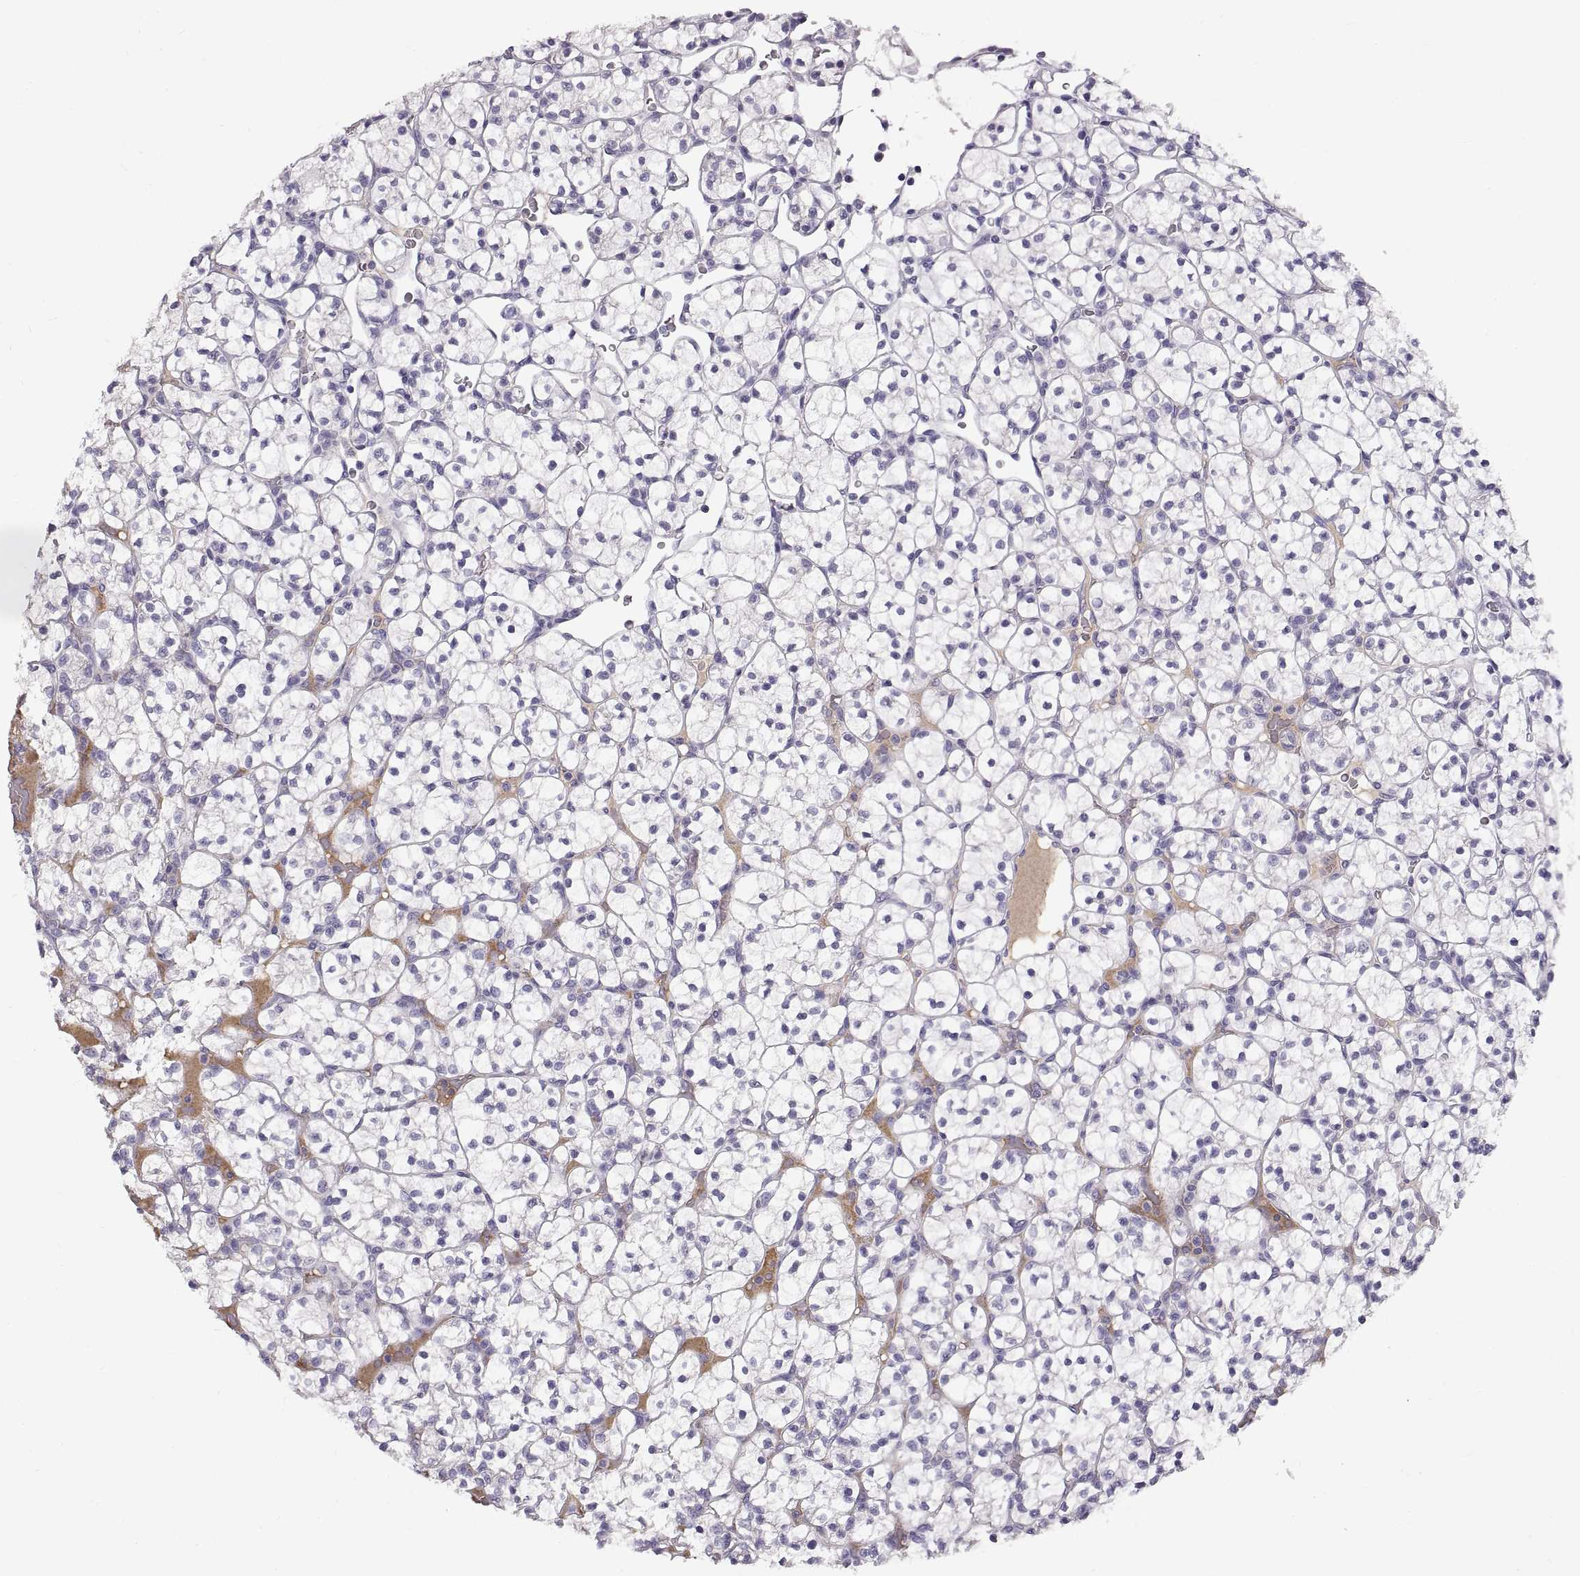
{"staining": {"intensity": "negative", "quantity": "none", "location": "none"}, "tissue": "renal cancer", "cell_type": "Tumor cells", "image_type": "cancer", "snomed": [{"axis": "morphology", "description": "Adenocarcinoma, NOS"}, {"axis": "topography", "description": "Kidney"}], "caption": "Tumor cells are negative for brown protein staining in renal adenocarcinoma.", "gene": "ADAM32", "patient": {"sex": "female", "age": 89}}